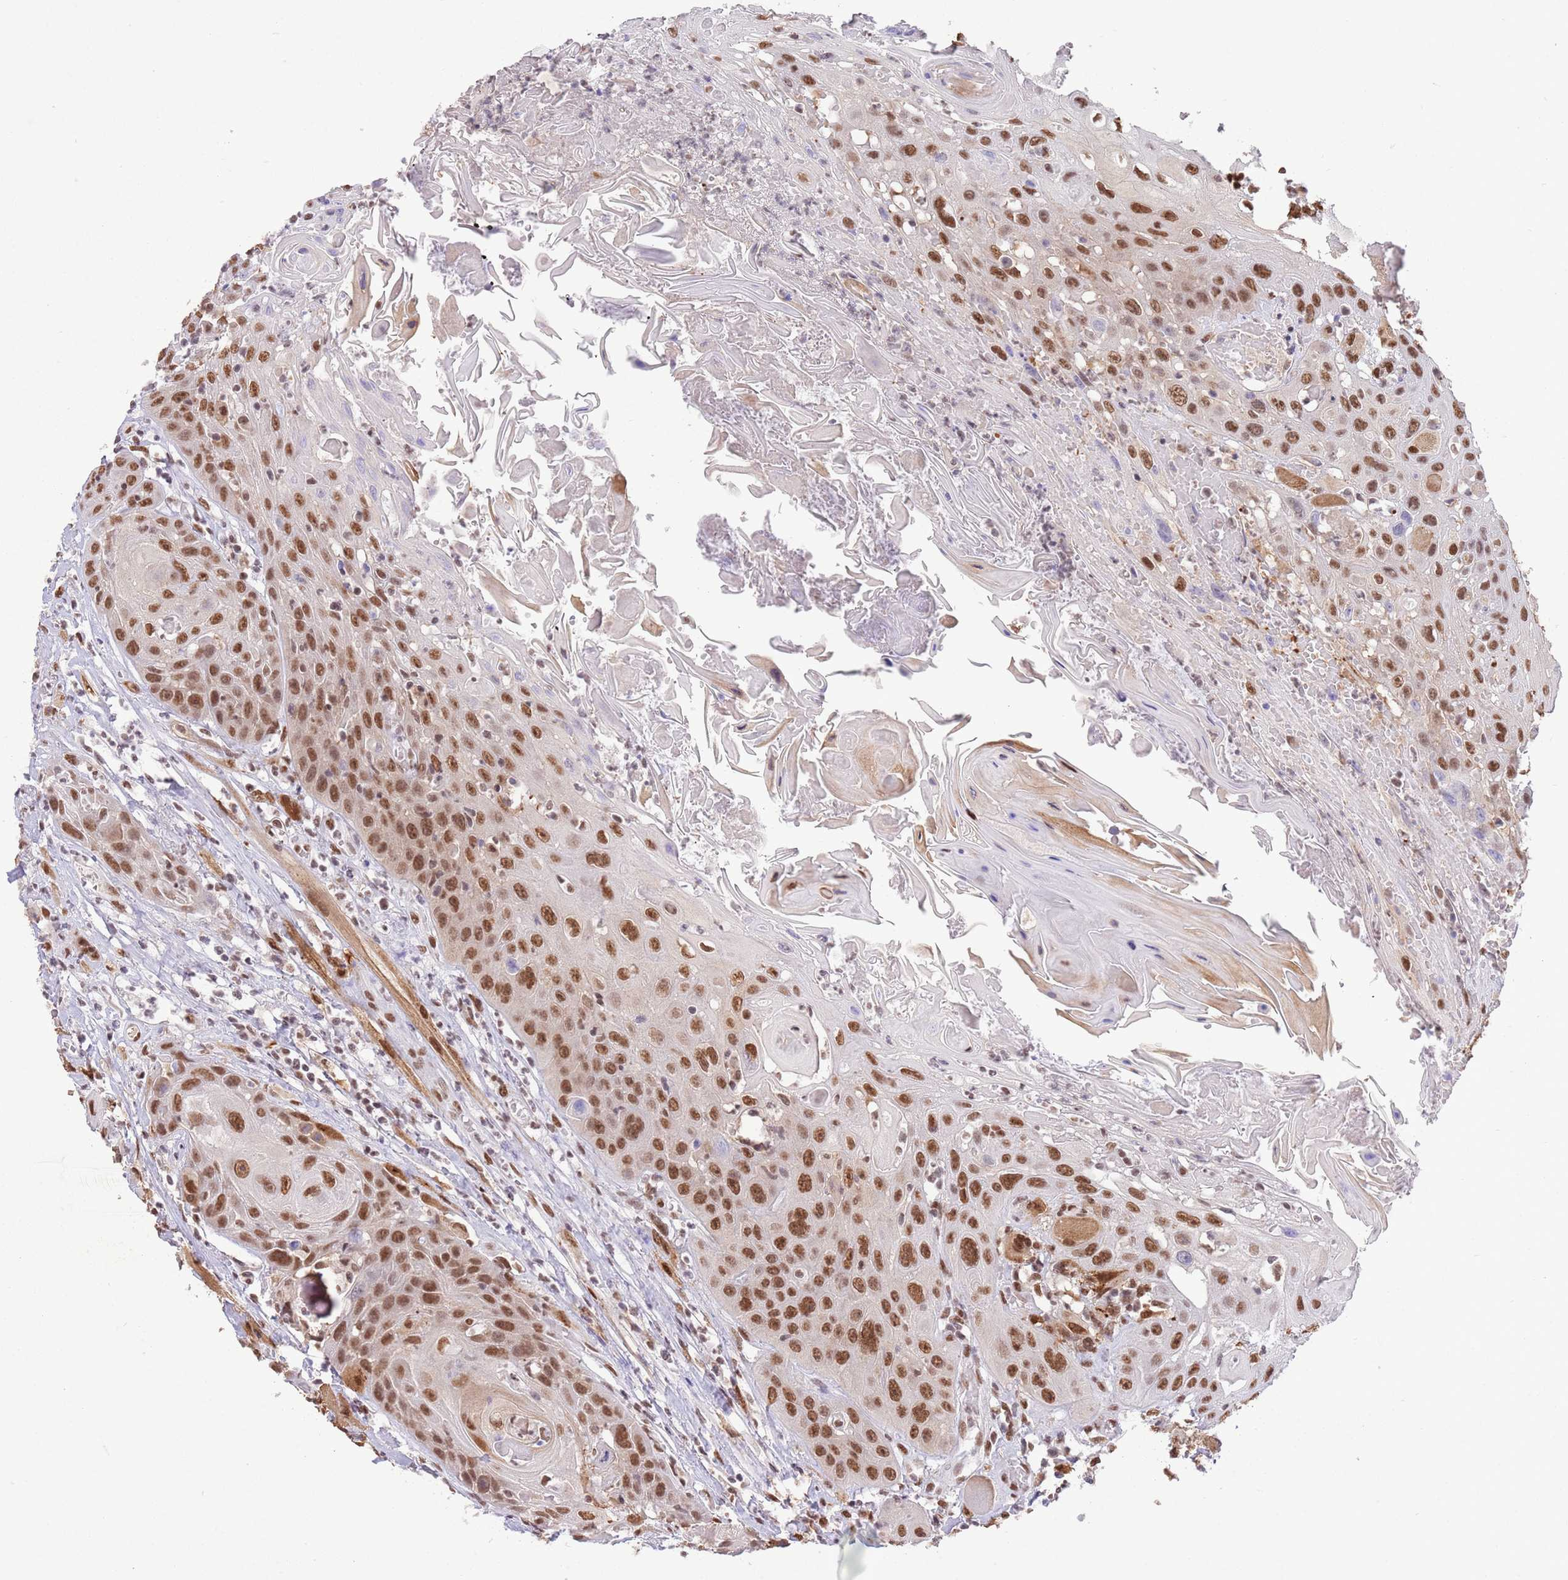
{"staining": {"intensity": "moderate", "quantity": ">75%", "location": "nuclear"}, "tissue": "head and neck cancer", "cell_type": "Tumor cells", "image_type": "cancer", "snomed": [{"axis": "morphology", "description": "Squamous cell carcinoma, NOS"}, {"axis": "topography", "description": "Head-Neck"}], "caption": "The image demonstrates staining of head and neck squamous cell carcinoma, revealing moderate nuclear protein expression (brown color) within tumor cells. (brown staining indicates protein expression, while blue staining denotes nuclei).", "gene": "TRIM32", "patient": {"sex": "female", "age": 59}}